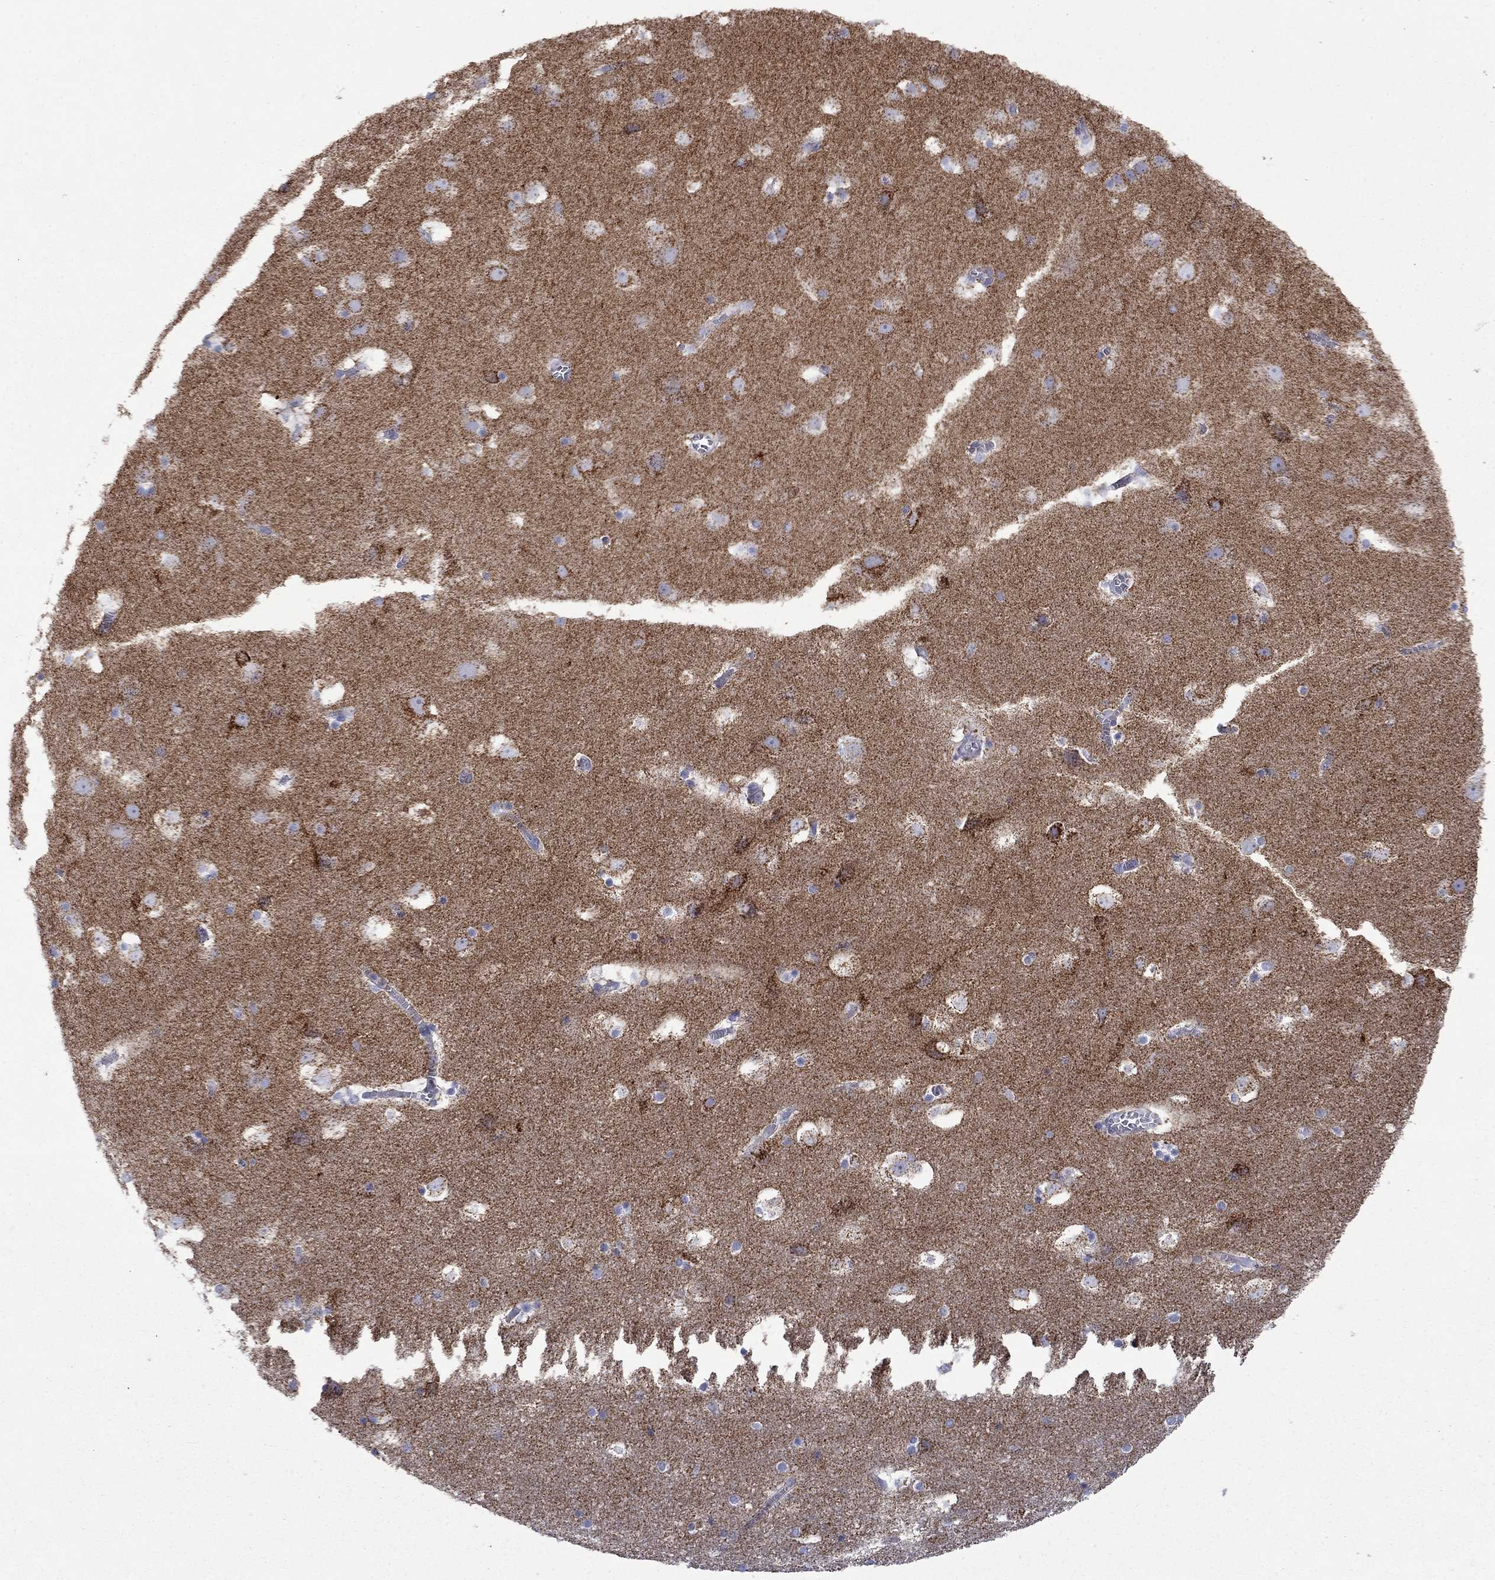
{"staining": {"intensity": "negative", "quantity": "none", "location": "none"}, "tissue": "hippocampus", "cell_type": "Glial cells", "image_type": "normal", "snomed": [{"axis": "morphology", "description": "Normal tissue, NOS"}, {"axis": "topography", "description": "Hippocampus"}], "caption": "Glial cells are negative for protein expression in unremarkable human hippocampus. (DAB (3,3'-diaminobenzidine) immunohistochemistry visualized using brightfield microscopy, high magnification).", "gene": "CISD1", "patient": {"sex": "male", "age": 45}}